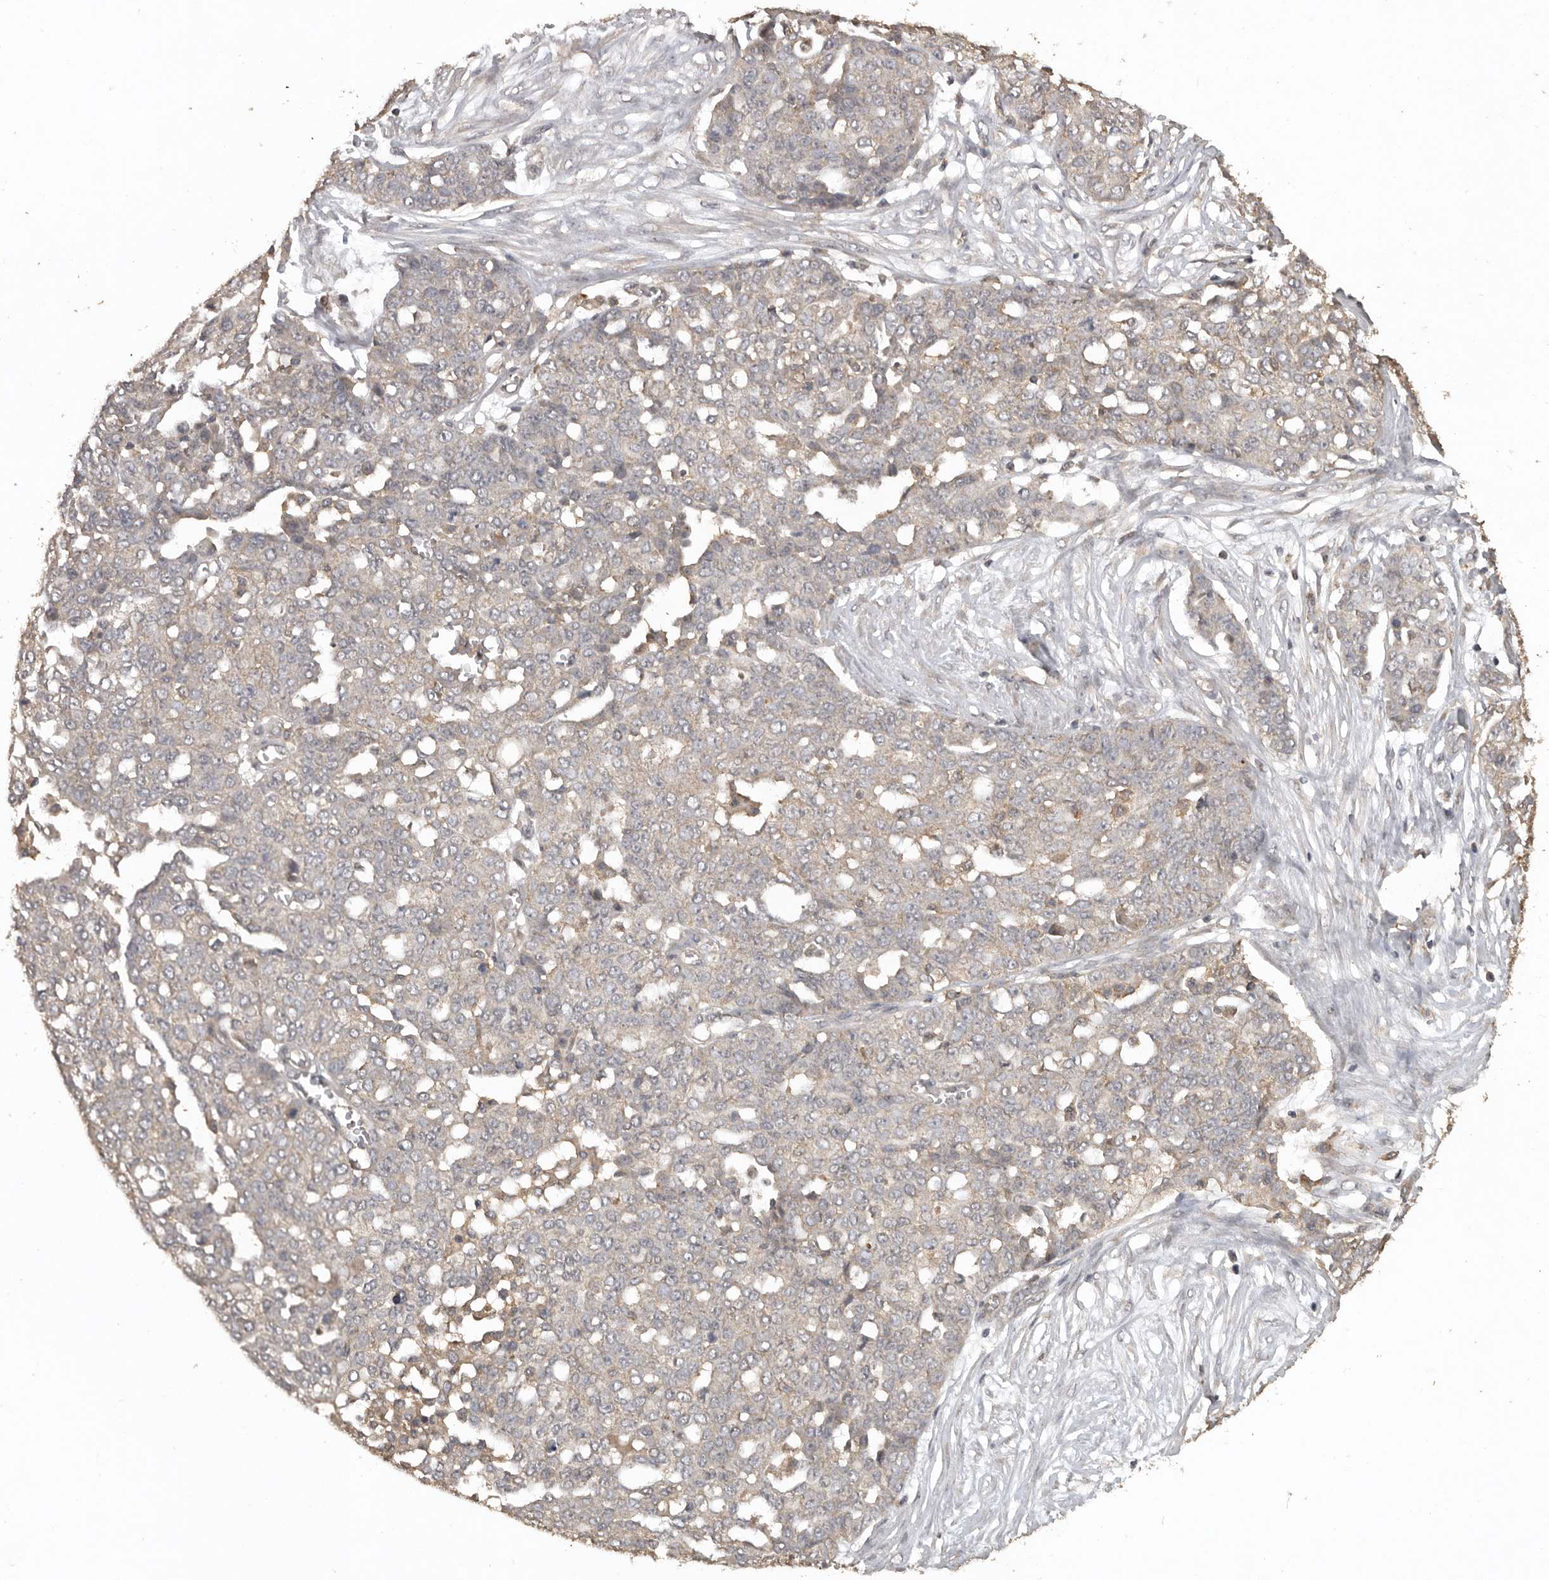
{"staining": {"intensity": "weak", "quantity": "25%-75%", "location": "cytoplasmic/membranous"}, "tissue": "ovarian cancer", "cell_type": "Tumor cells", "image_type": "cancer", "snomed": [{"axis": "morphology", "description": "Cystadenocarcinoma, serous, NOS"}, {"axis": "topography", "description": "Soft tissue"}, {"axis": "topography", "description": "Ovary"}], "caption": "An immunohistochemistry (IHC) micrograph of tumor tissue is shown. Protein staining in brown highlights weak cytoplasmic/membranous positivity in serous cystadenocarcinoma (ovarian) within tumor cells.", "gene": "ADAMTS4", "patient": {"sex": "female", "age": 57}}